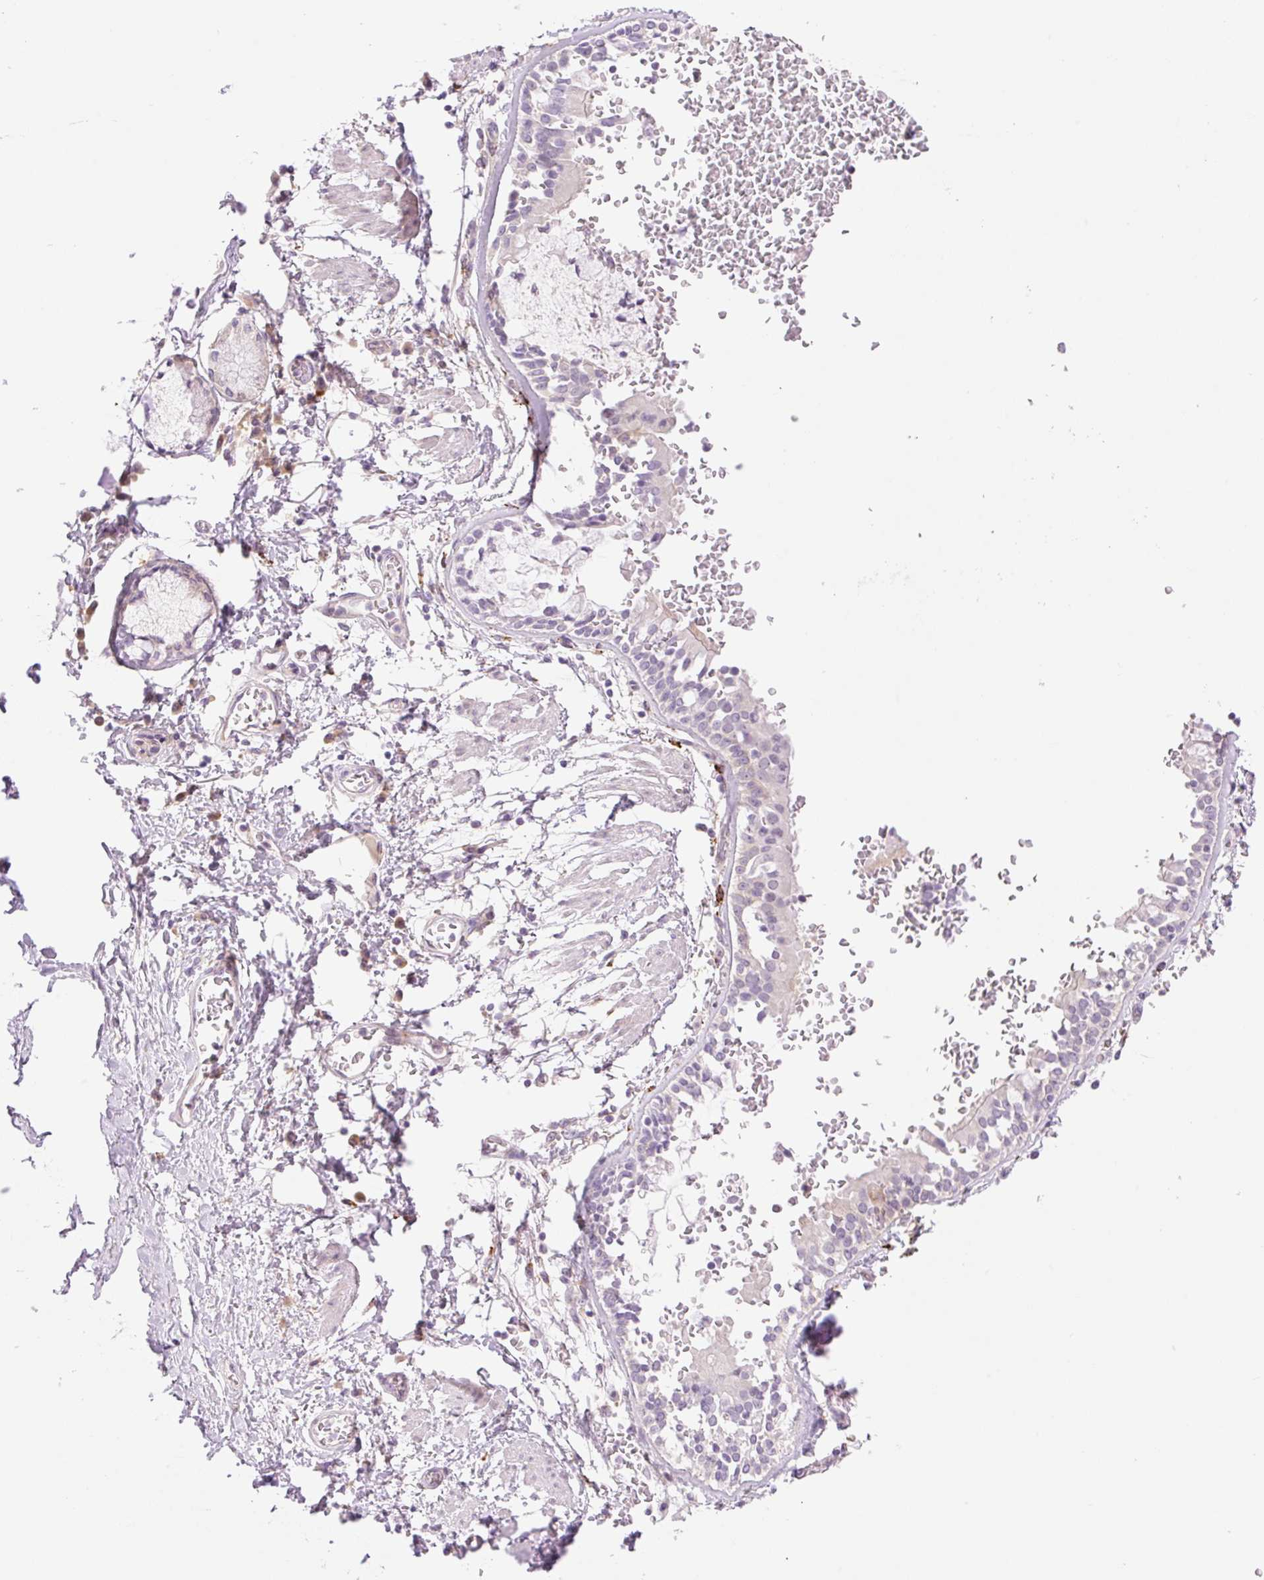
{"staining": {"intensity": "negative", "quantity": "none", "location": "none"}, "tissue": "adipose tissue", "cell_type": "Adipocytes", "image_type": "normal", "snomed": [{"axis": "morphology", "description": "Normal tissue, NOS"}, {"axis": "morphology", "description": "Degeneration, NOS"}, {"axis": "topography", "description": "Cartilage tissue"}, {"axis": "topography", "description": "Lung"}], "caption": "Immunohistochemistry (IHC) image of benign adipose tissue stained for a protein (brown), which reveals no staining in adipocytes.", "gene": "COL5A1", "patient": {"sex": "female", "age": 61}}